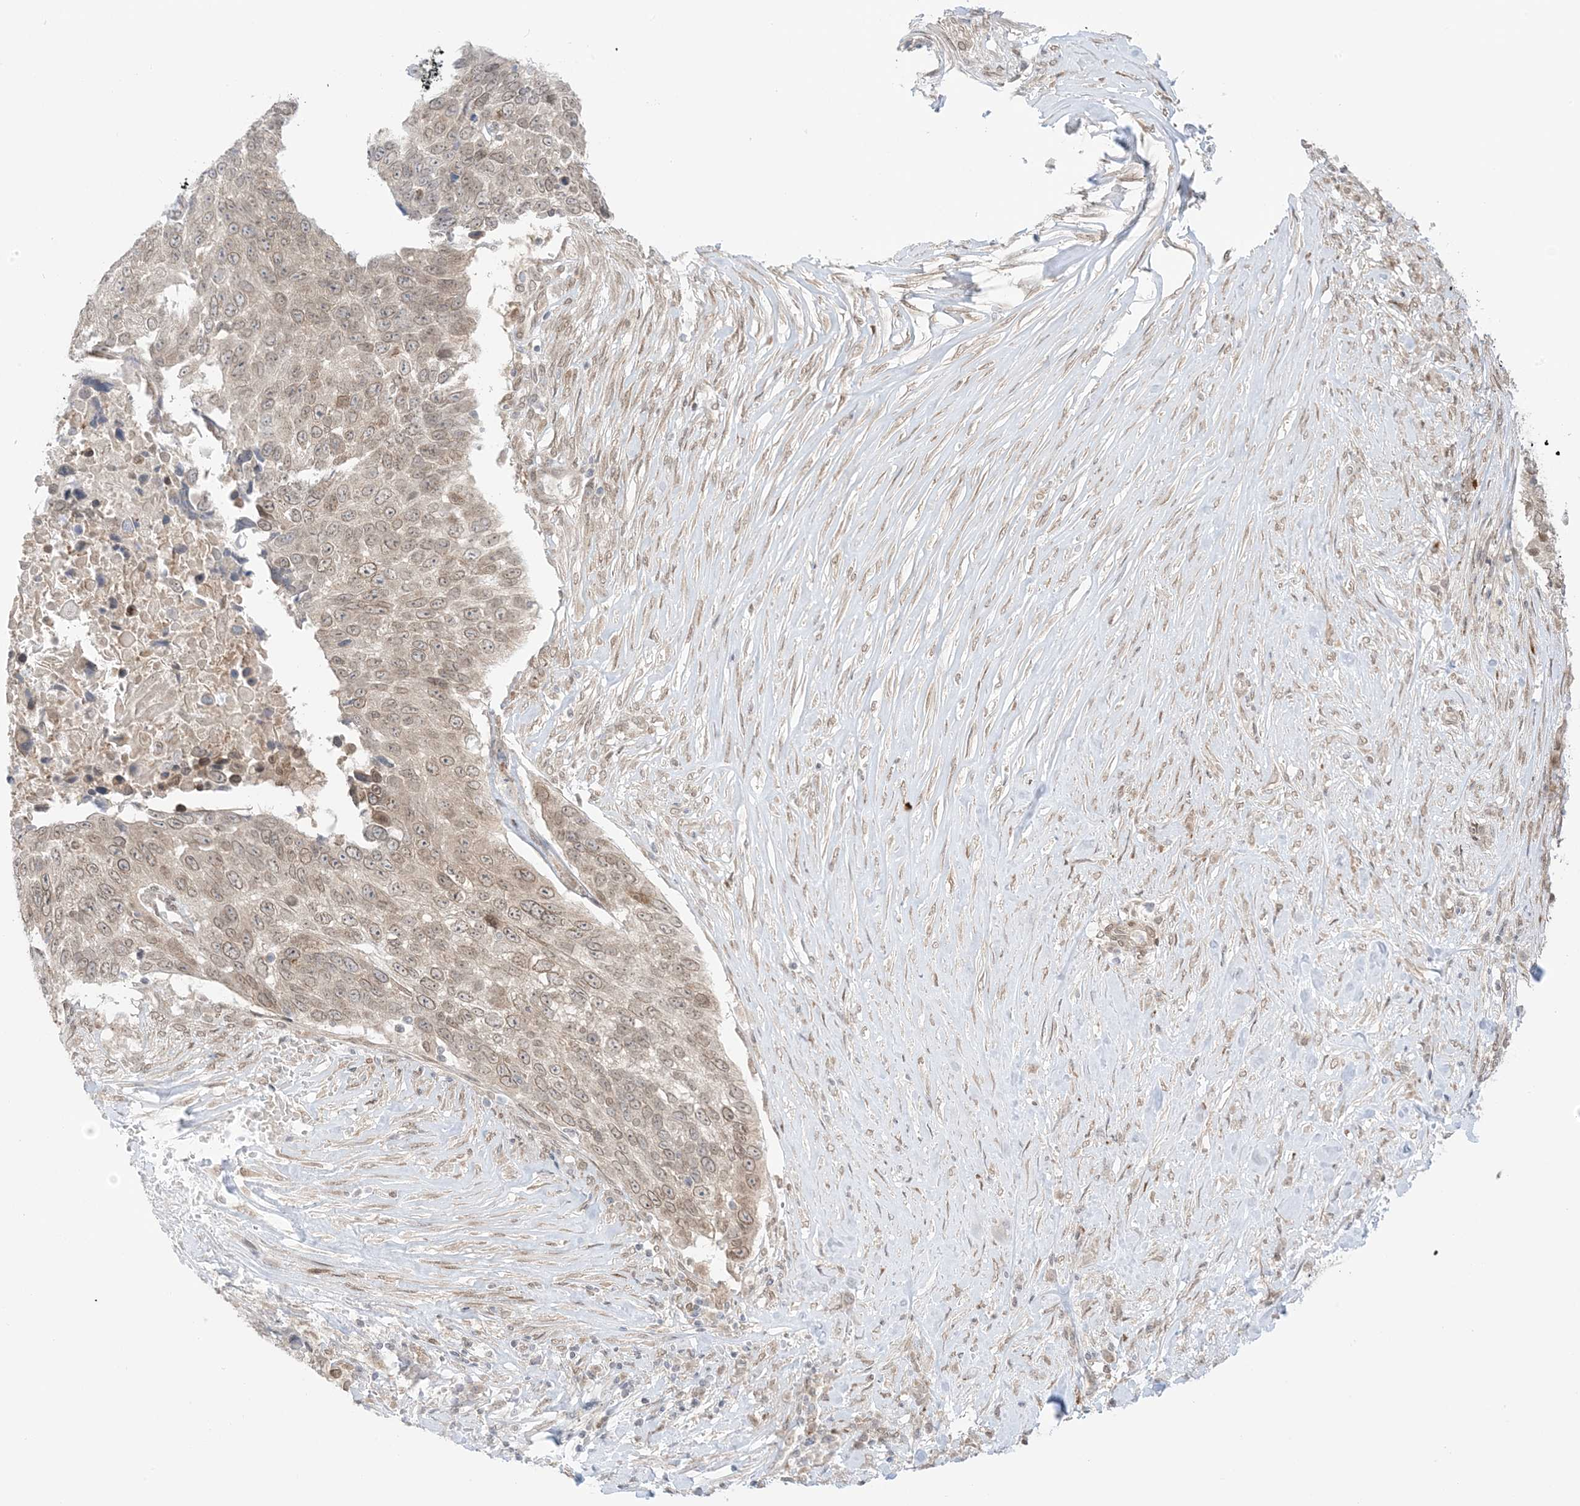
{"staining": {"intensity": "moderate", "quantity": ">75%", "location": "cytoplasmic/membranous,nuclear"}, "tissue": "lung cancer", "cell_type": "Tumor cells", "image_type": "cancer", "snomed": [{"axis": "morphology", "description": "Squamous cell carcinoma, NOS"}, {"axis": "topography", "description": "Lung"}], "caption": "Protein staining shows moderate cytoplasmic/membranous and nuclear positivity in about >75% of tumor cells in lung cancer (squamous cell carcinoma).", "gene": "UBE2E2", "patient": {"sex": "male", "age": 66}}